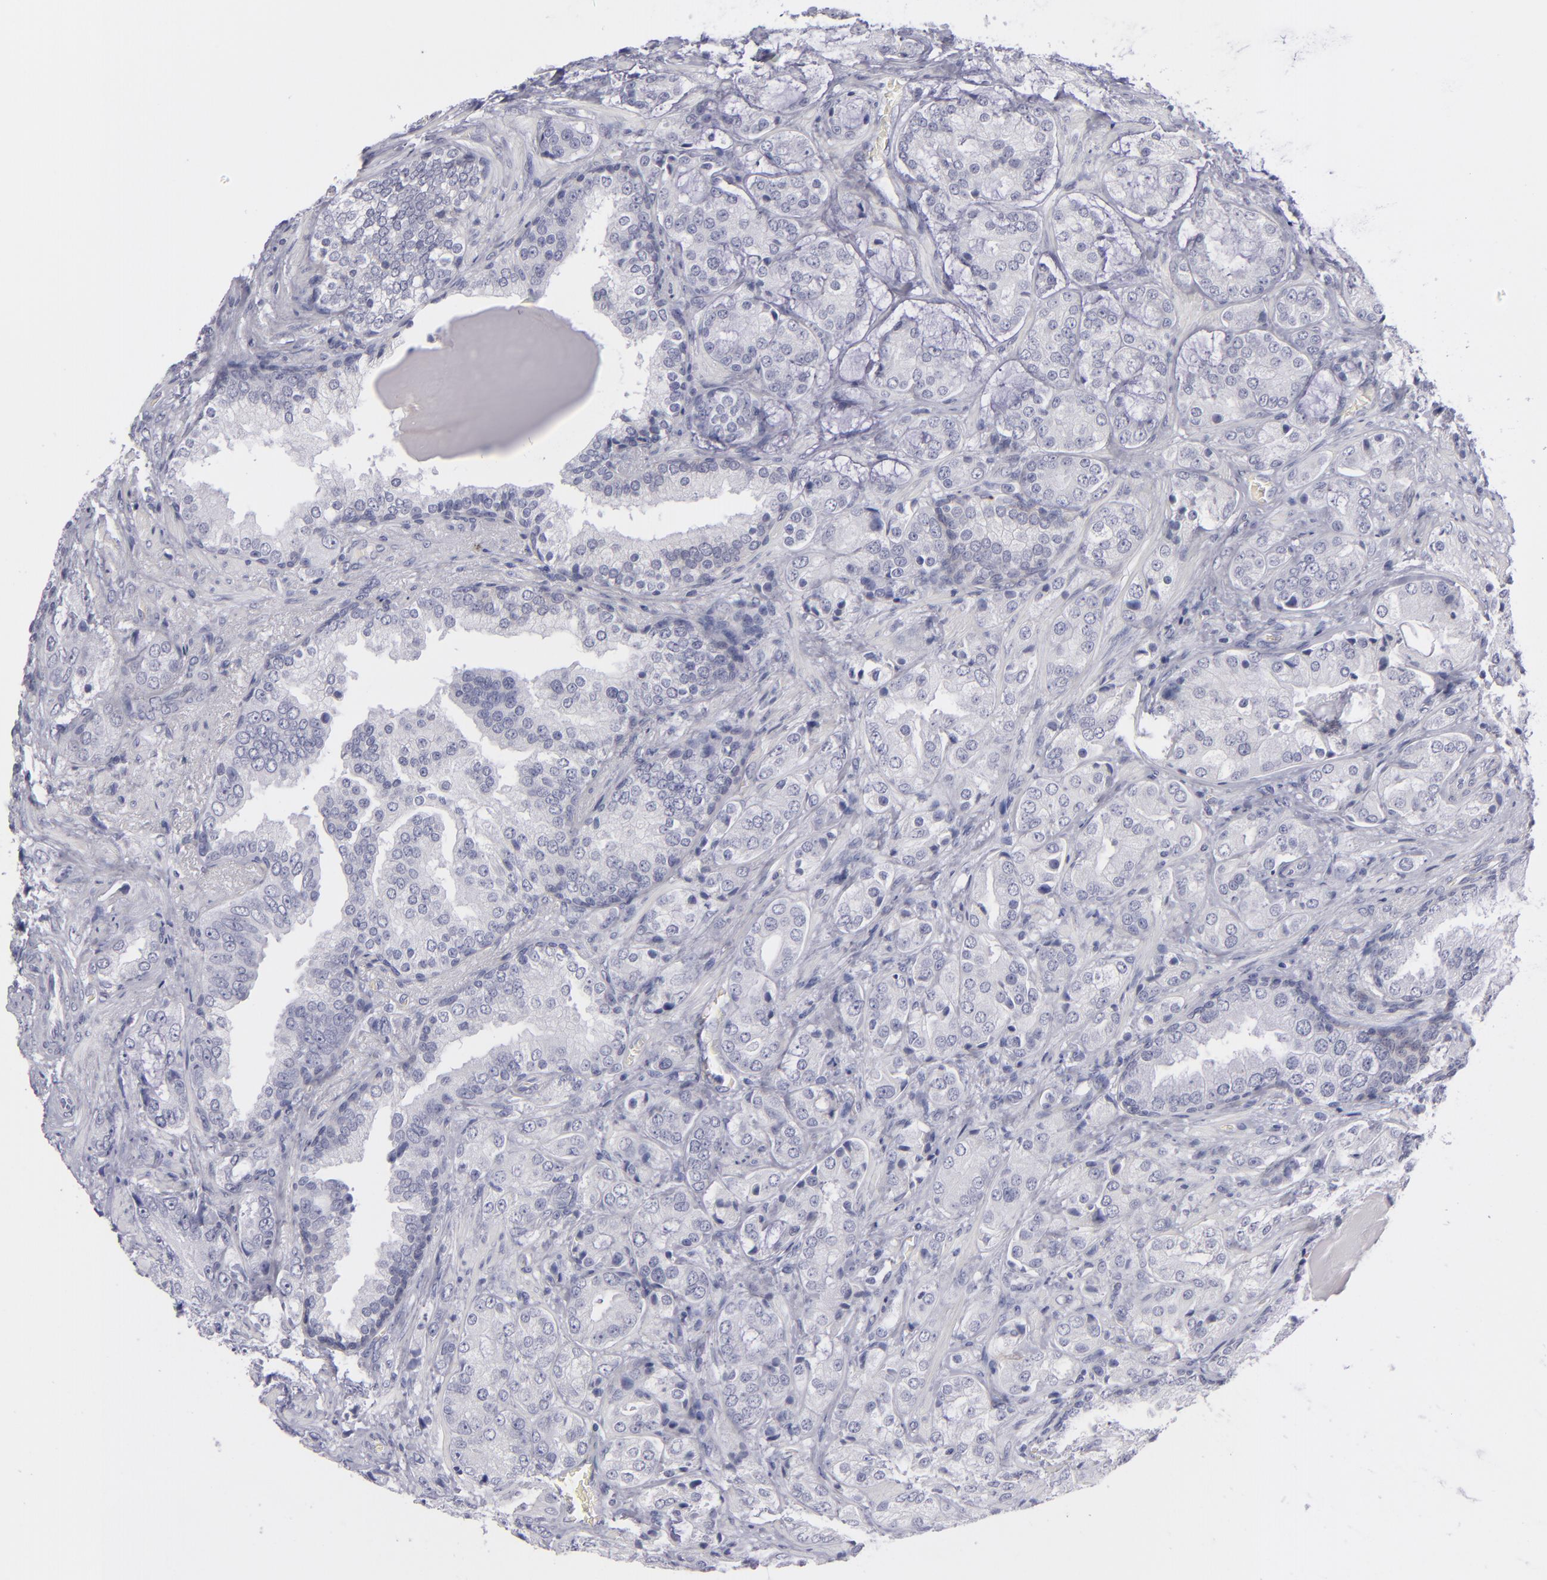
{"staining": {"intensity": "negative", "quantity": "none", "location": "none"}, "tissue": "prostate cancer", "cell_type": "Tumor cells", "image_type": "cancer", "snomed": [{"axis": "morphology", "description": "Adenocarcinoma, Medium grade"}, {"axis": "topography", "description": "Prostate"}], "caption": "The image reveals no significant staining in tumor cells of medium-grade adenocarcinoma (prostate).", "gene": "ITGB4", "patient": {"sex": "male", "age": 70}}